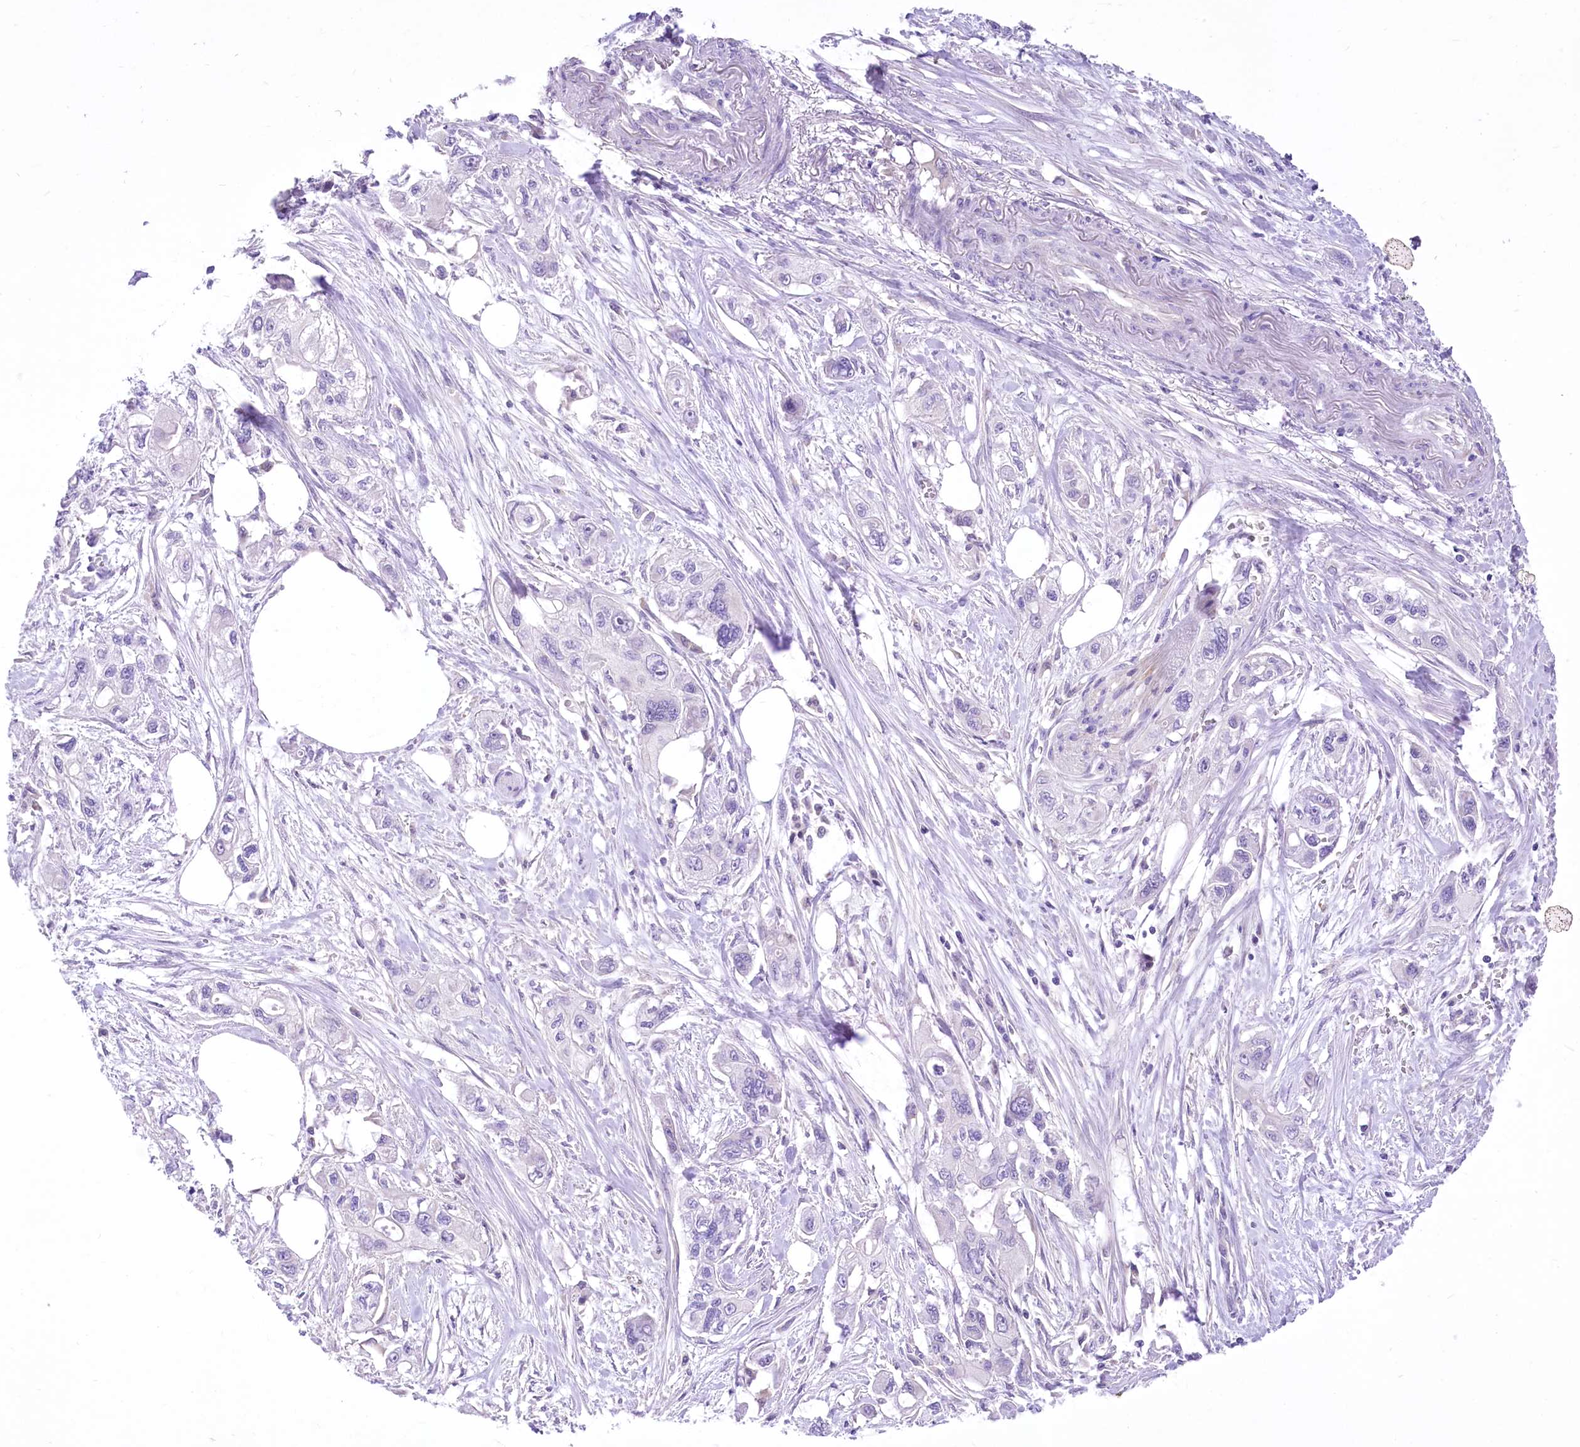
{"staining": {"intensity": "negative", "quantity": "none", "location": "none"}, "tissue": "pancreatic cancer", "cell_type": "Tumor cells", "image_type": "cancer", "snomed": [{"axis": "morphology", "description": "Adenocarcinoma, NOS"}, {"axis": "topography", "description": "Pancreas"}], "caption": "Pancreatic cancer stained for a protein using IHC demonstrates no expression tumor cells.", "gene": "HELT", "patient": {"sex": "male", "age": 75}}